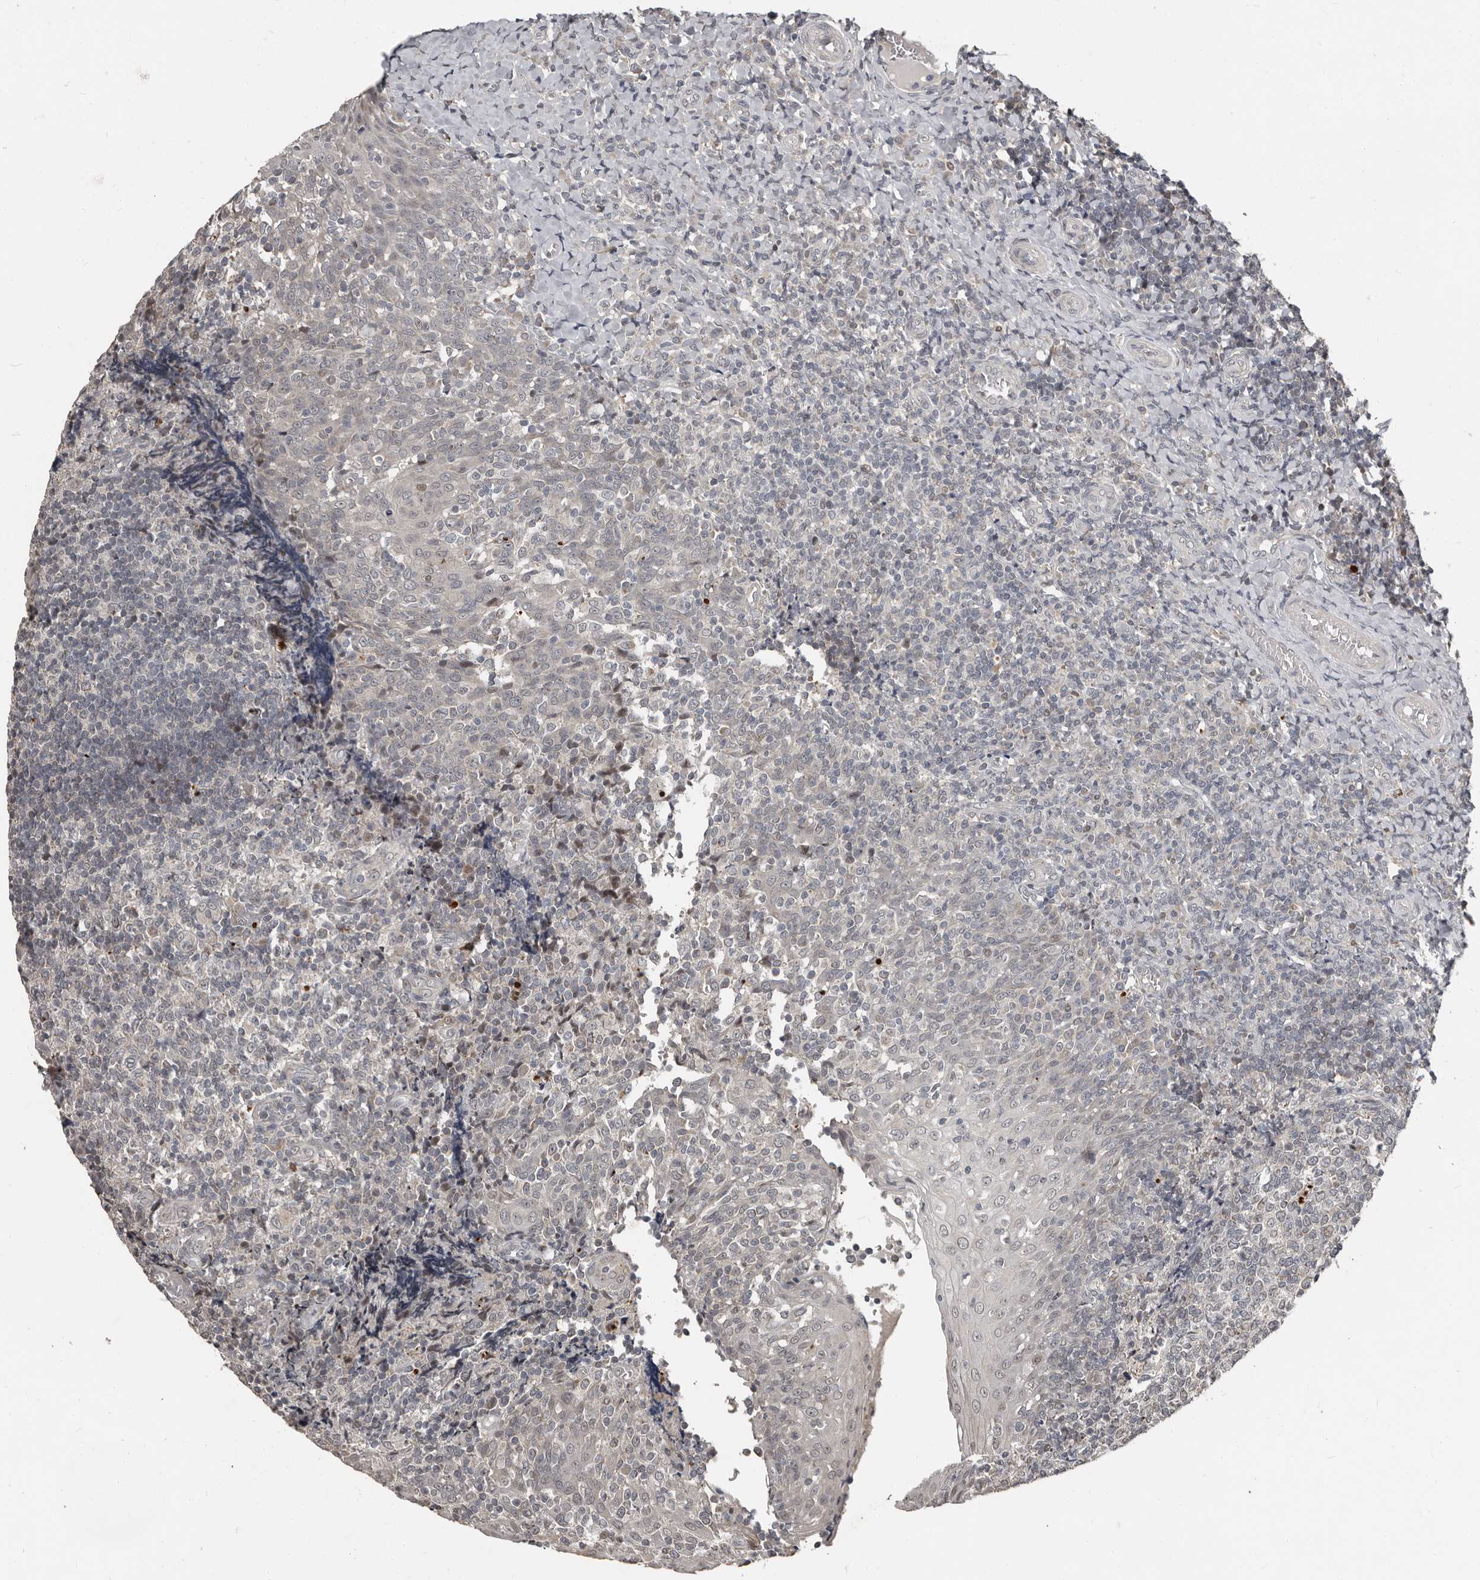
{"staining": {"intensity": "negative", "quantity": "none", "location": "none"}, "tissue": "tonsil", "cell_type": "Germinal center cells", "image_type": "normal", "snomed": [{"axis": "morphology", "description": "Normal tissue, NOS"}, {"axis": "topography", "description": "Tonsil"}], "caption": "This image is of normal tonsil stained with immunohistochemistry (IHC) to label a protein in brown with the nuclei are counter-stained blue. There is no expression in germinal center cells. (Stains: DAB (3,3'-diaminobenzidine) IHC with hematoxylin counter stain, Microscopy: brightfield microscopy at high magnification).", "gene": "APOL6", "patient": {"sex": "female", "age": 19}}